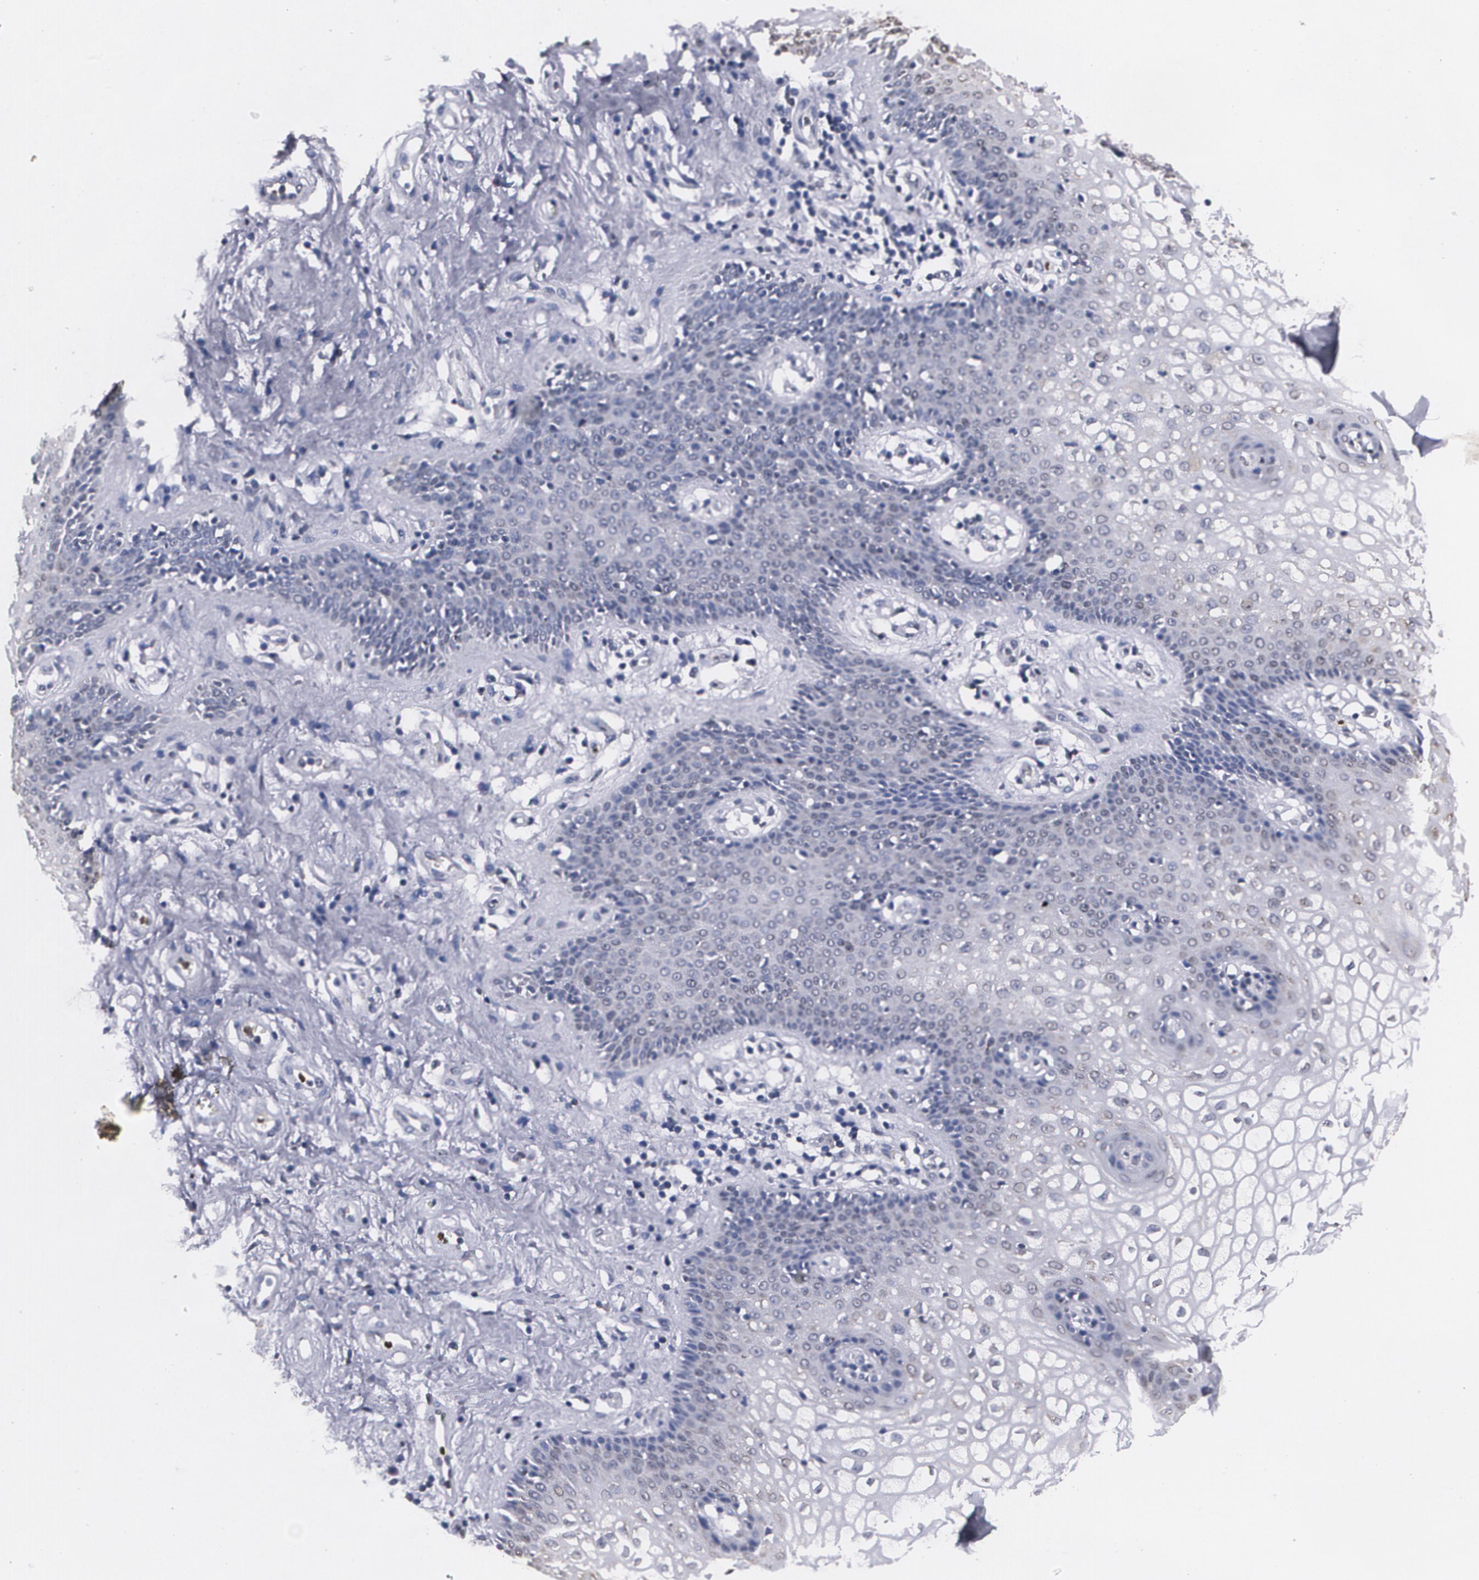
{"staining": {"intensity": "moderate", "quantity": "<25%", "location": "nuclear"}, "tissue": "vagina", "cell_type": "Squamous epithelial cells", "image_type": "normal", "snomed": [{"axis": "morphology", "description": "Normal tissue, NOS"}, {"axis": "topography", "description": "Vagina"}], "caption": "A brown stain highlights moderate nuclear staining of a protein in squamous epithelial cells of unremarkable vagina. (Stains: DAB in brown, nuclei in blue, Microscopy: brightfield microscopy at high magnification).", "gene": "MVP", "patient": {"sex": "female", "age": 34}}